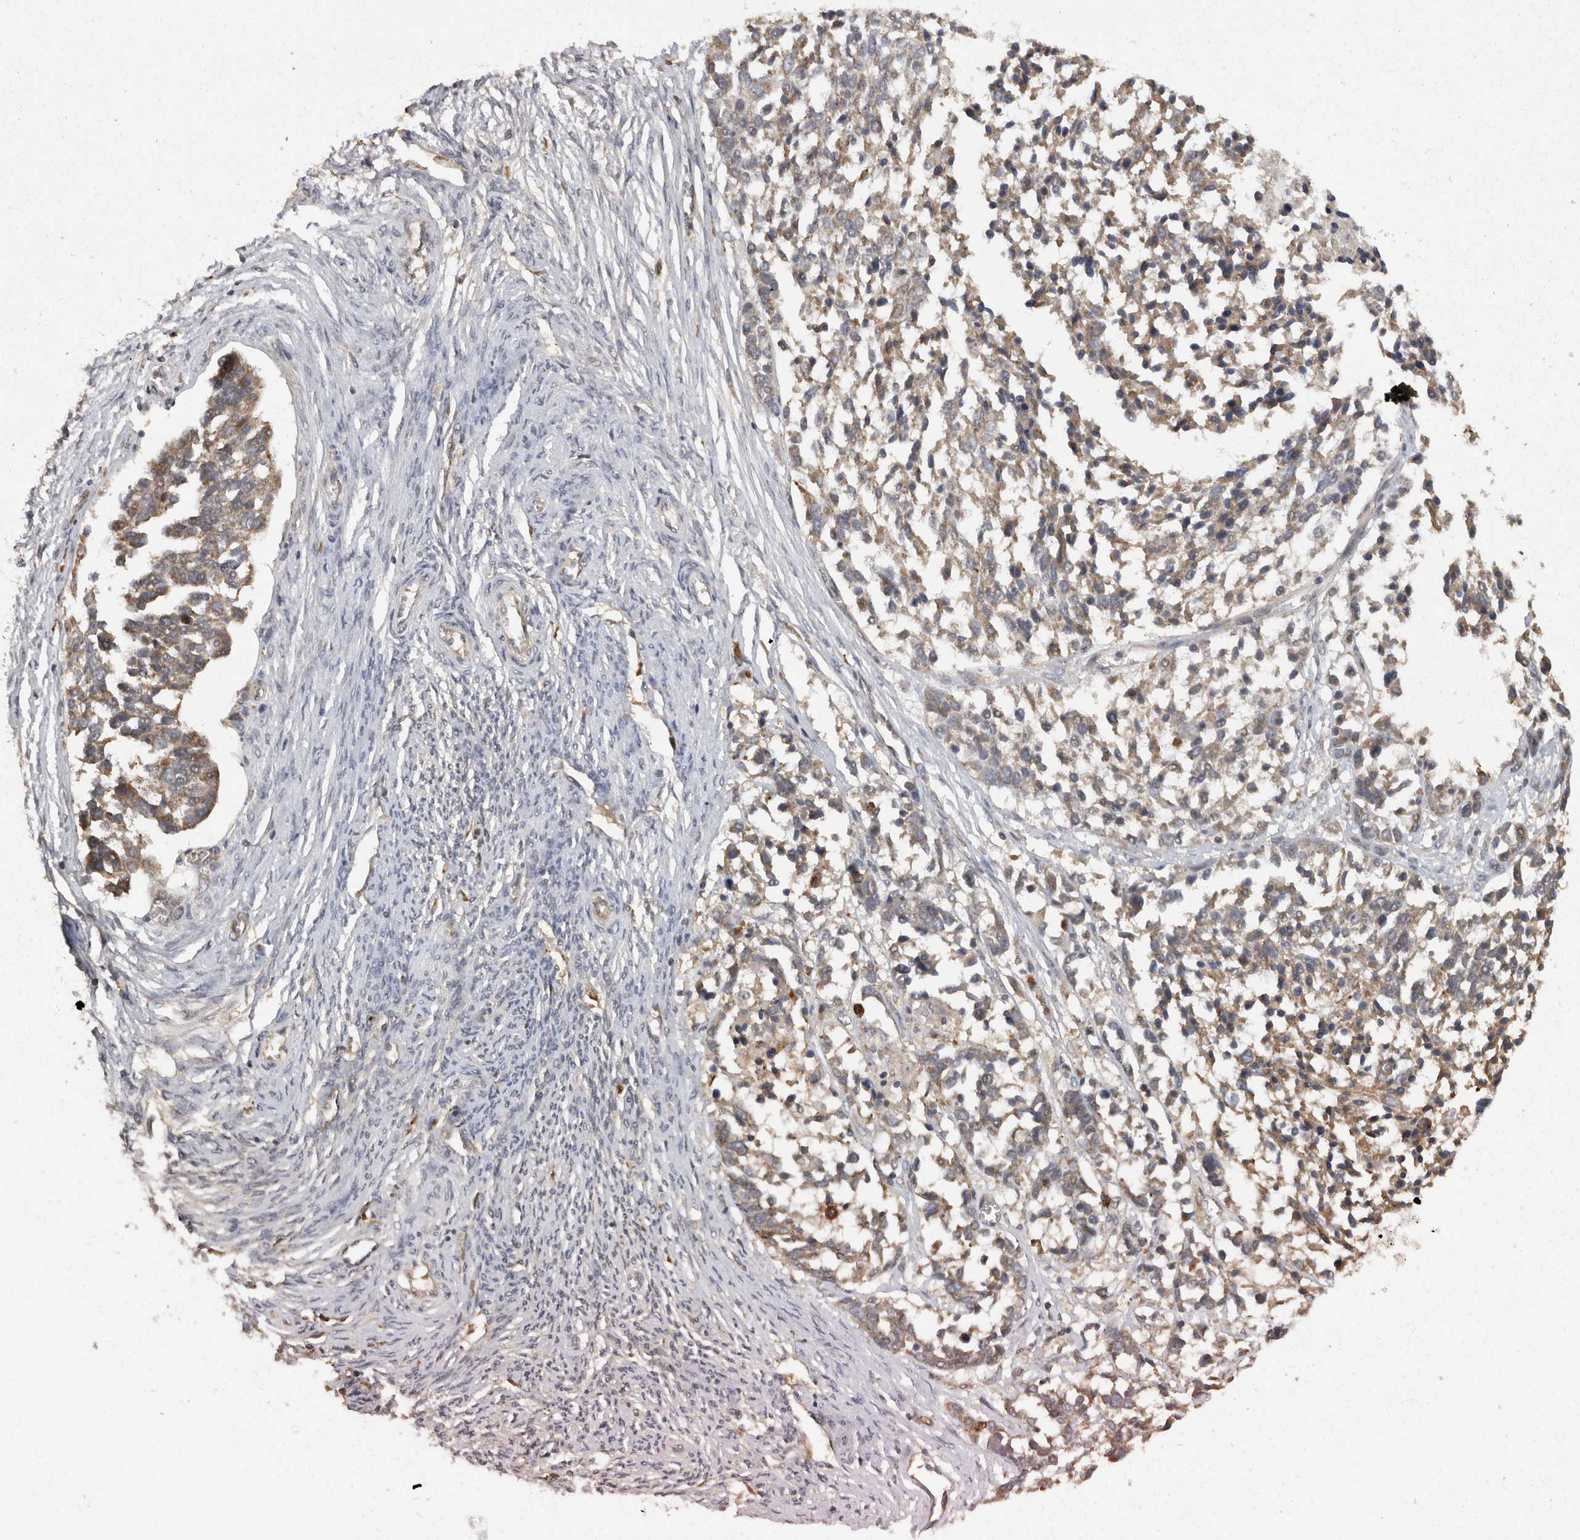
{"staining": {"intensity": "weak", "quantity": ">75%", "location": "cytoplasmic/membranous"}, "tissue": "ovarian cancer", "cell_type": "Tumor cells", "image_type": "cancer", "snomed": [{"axis": "morphology", "description": "Cystadenocarcinoma, serous, NOS"}, {"axis": "topography", "description": "Ovary"}], "caption": "This image reveals IHC staining of human serous cystadenocarcinoma (ovarian), with low weak cytoplasmic/membranous positivity in about >75% of tumor cells.", "gene": "ACAT2", "patient": {"sex": "female", "age": 44}}